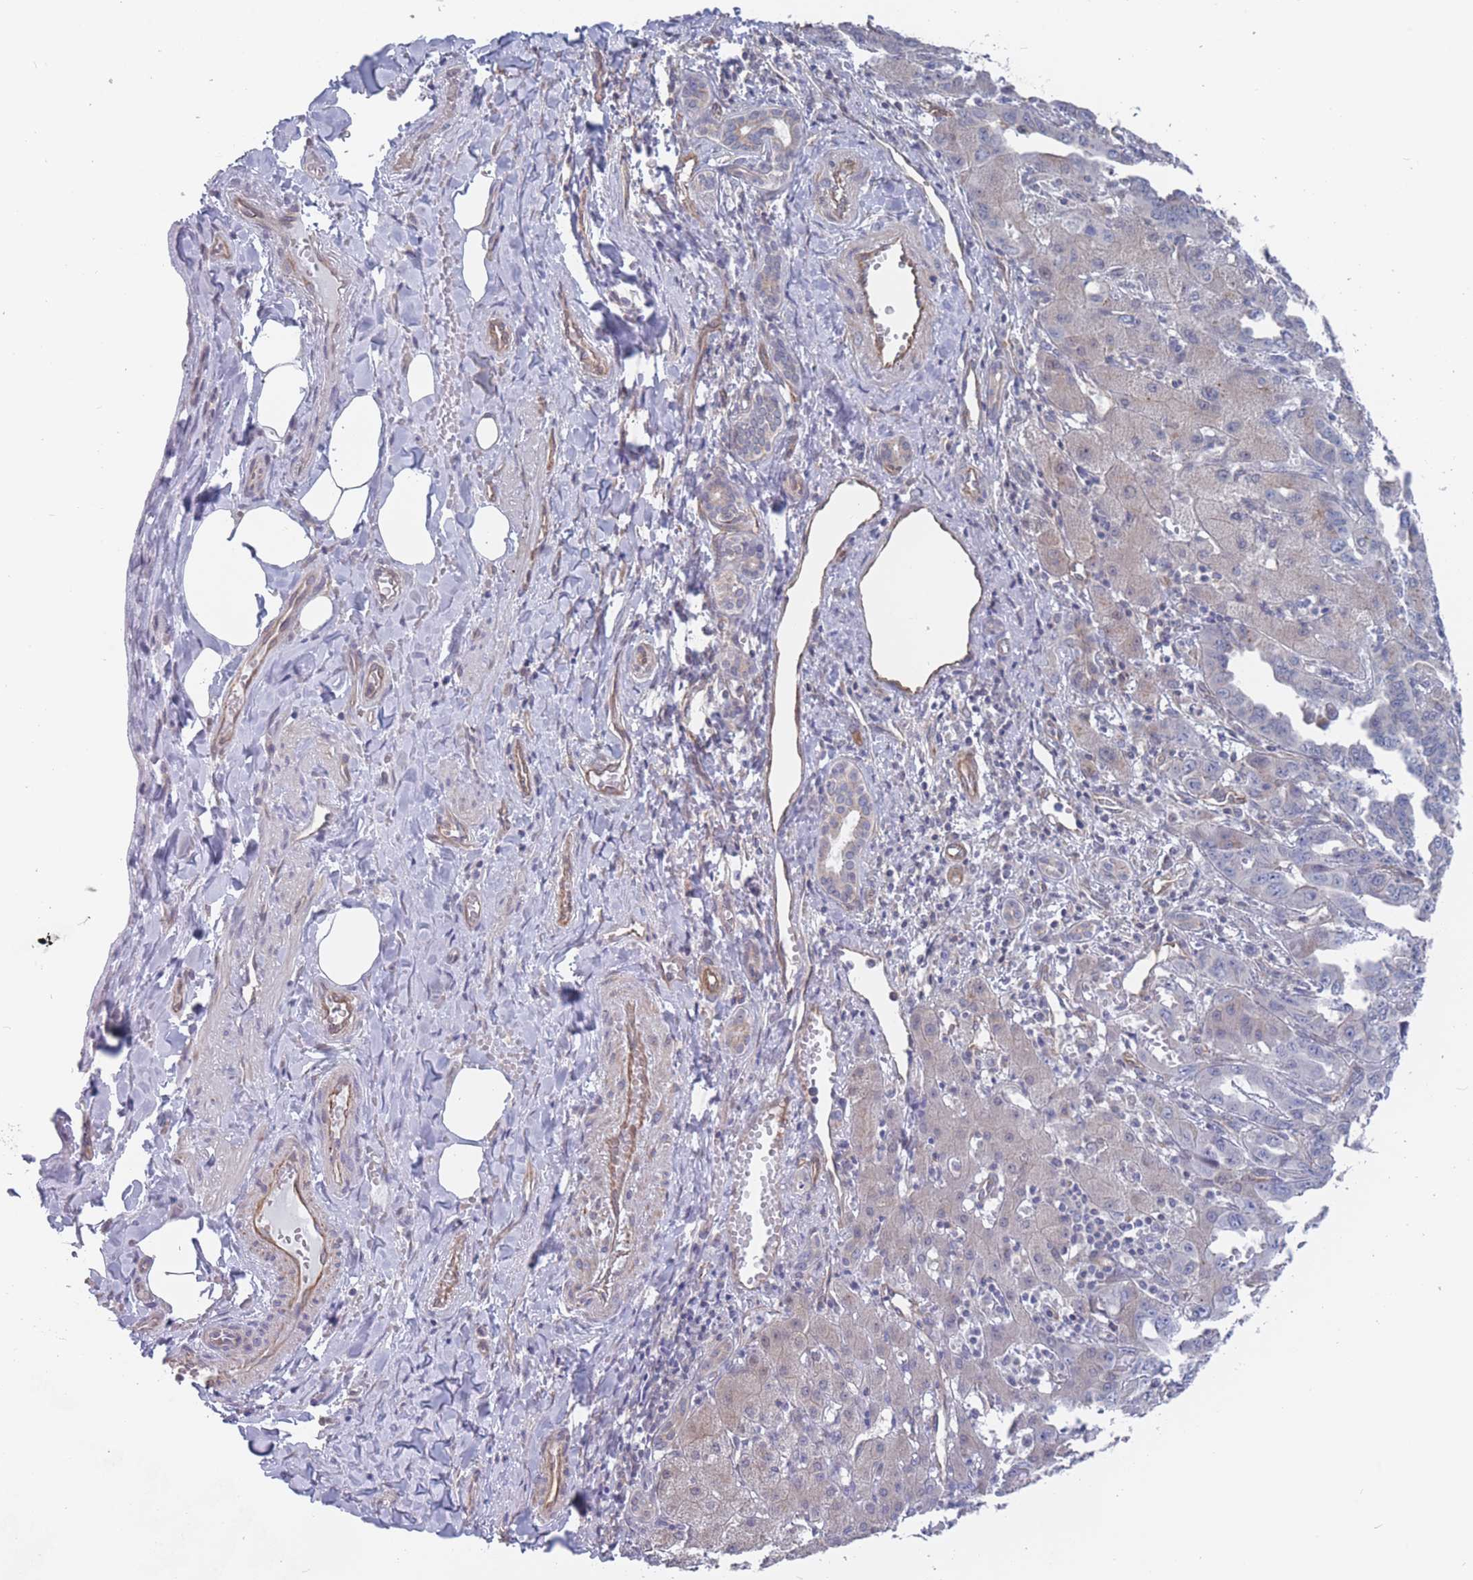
{"staining": {"intensity": "negative", "quantity": "none", "location": "none"}, "tissue": "liver cancer", "cell_type": "Tumor cells", "image_type": "cancer", "snomed": [{"axis": "morphology", "description": "Cholangiocarcinoma"}, {"axis": "topography", "description": "Liver"}], "caption": "An image of human liver cancer is negative for staining in tumor cells. (Brightfield microscopy of DAB immunohistochemistry at high magnification).", "gene": "SLC1A6", "patient": {"sex": "male", "age": 59}}